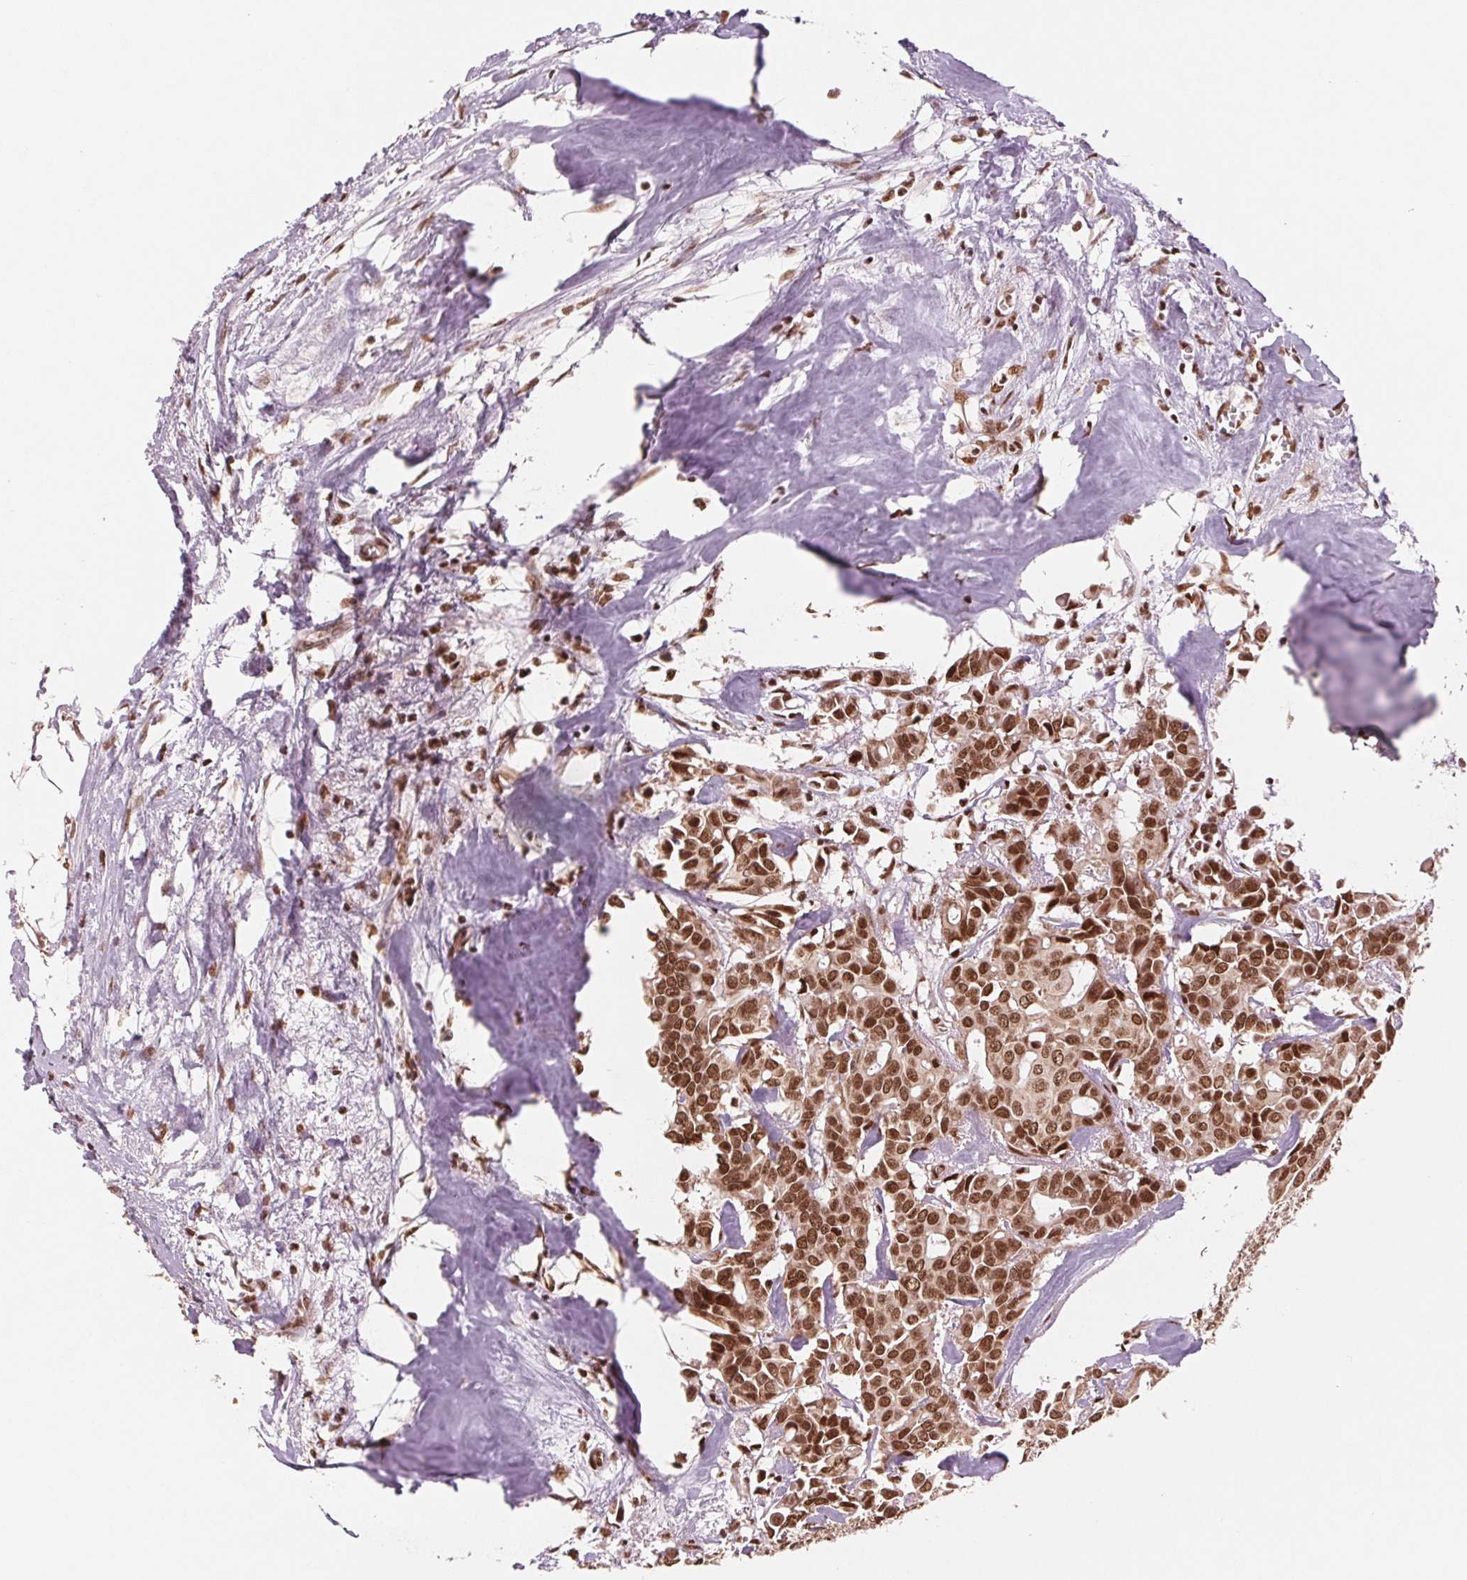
{"staining": {"intensity": "strong", "quantity": ">75%", "location": "nuclear"}, "tissue": "breast cancer", "cell_type": "Tumor cells", "image_type": "cancer", "snomed": [{"axis": "morphology", "description": "Duct carcinoma"}, {"axis": "topography", "description": "Breast"}], "caption": "Protein expression analysis of human invasive ductal carcinoma (breast) reveals strong nuclear staining in approximately >75% of tumor cells.", "gene": "TTLL9", "patient": {"sex": "female", "age": 54}}